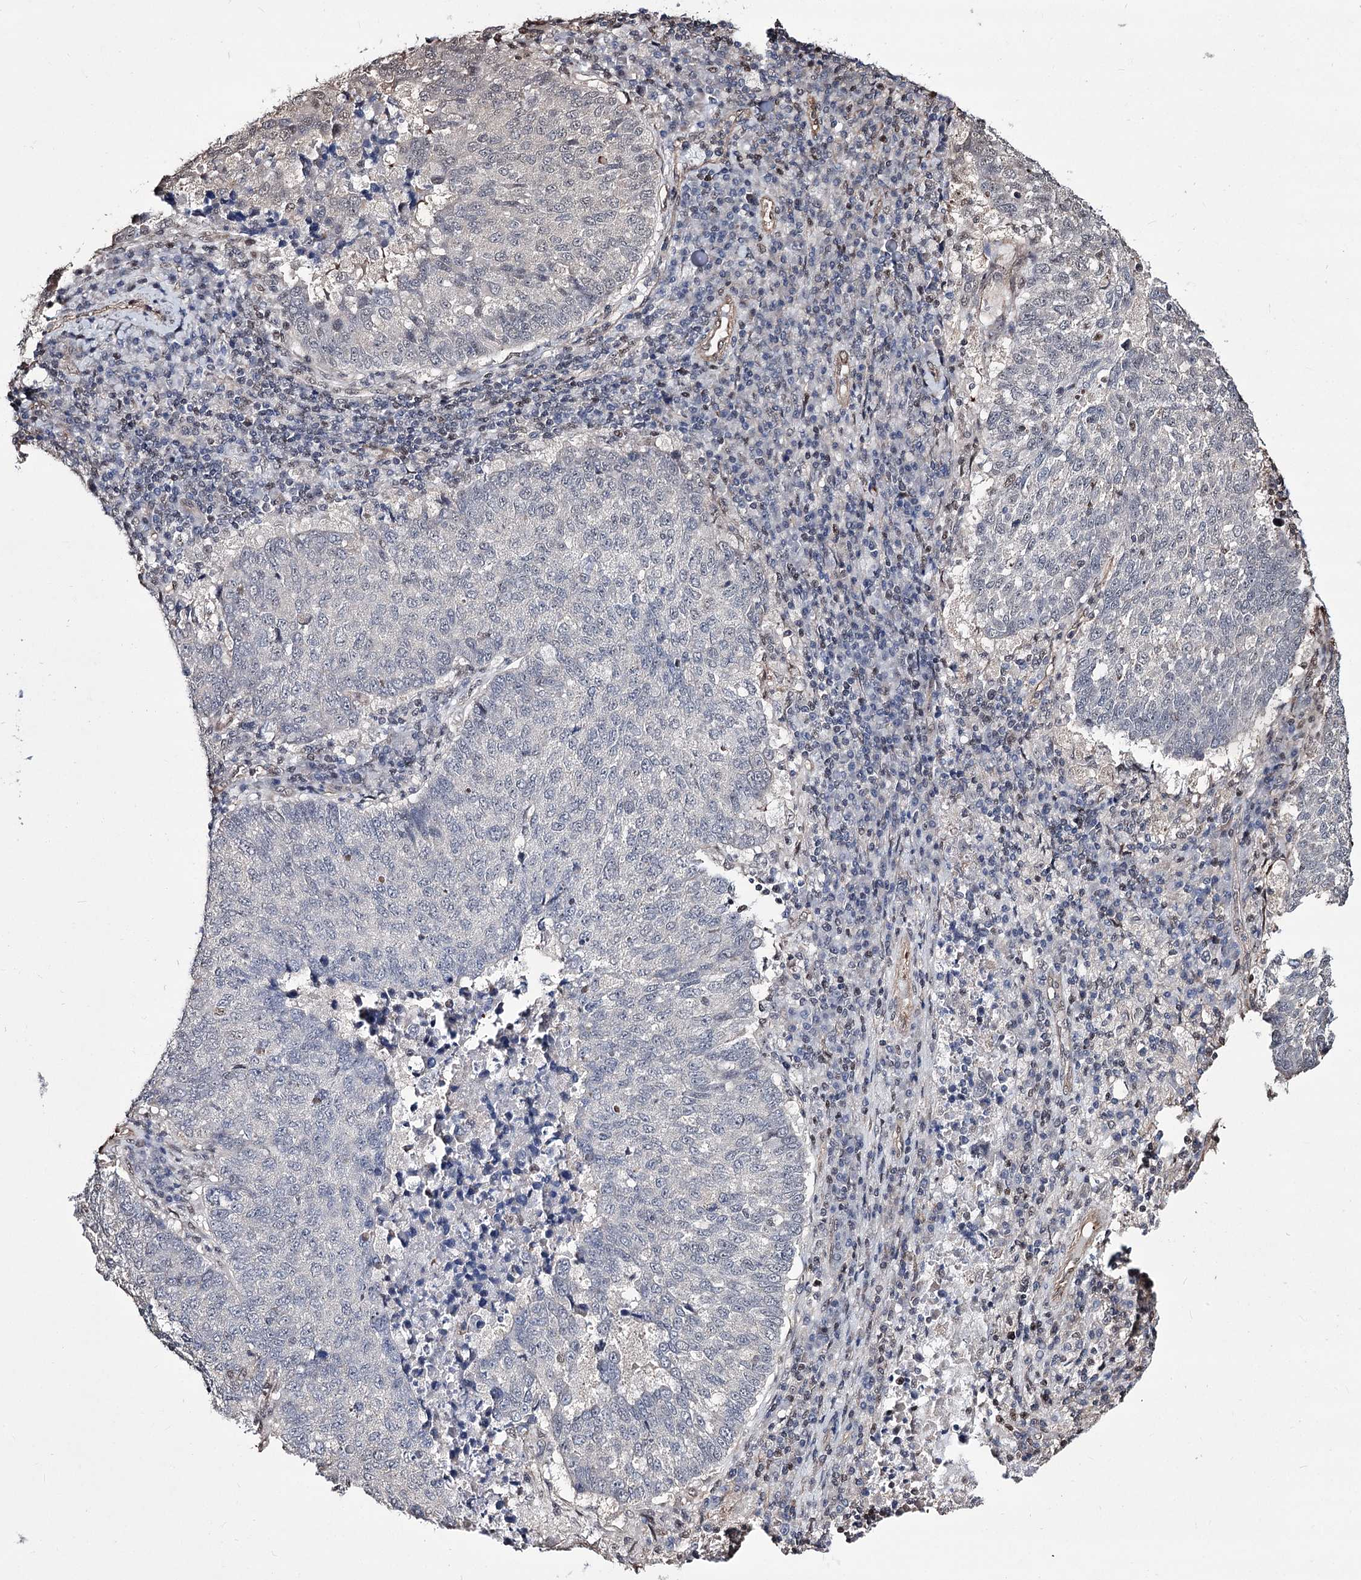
{"staining": {"intensity": "negative", "quantity": "none", "location": "none"}, "tissue": "lung cancer", "cell_type": "Tumor cells", "image_type": "cancer", "snomed": [{"axis": "morphology", "description": "Squamous cell carcinoma, NOS"}, {"axis": "topography", "description": "Lung"}], "caption": "Immunohistochemistry of lung squamous cell carcinoma shows no positivity in tumor cells.", "gene": "CHMP7", "patient": {"sex": "male", "age": 73}}